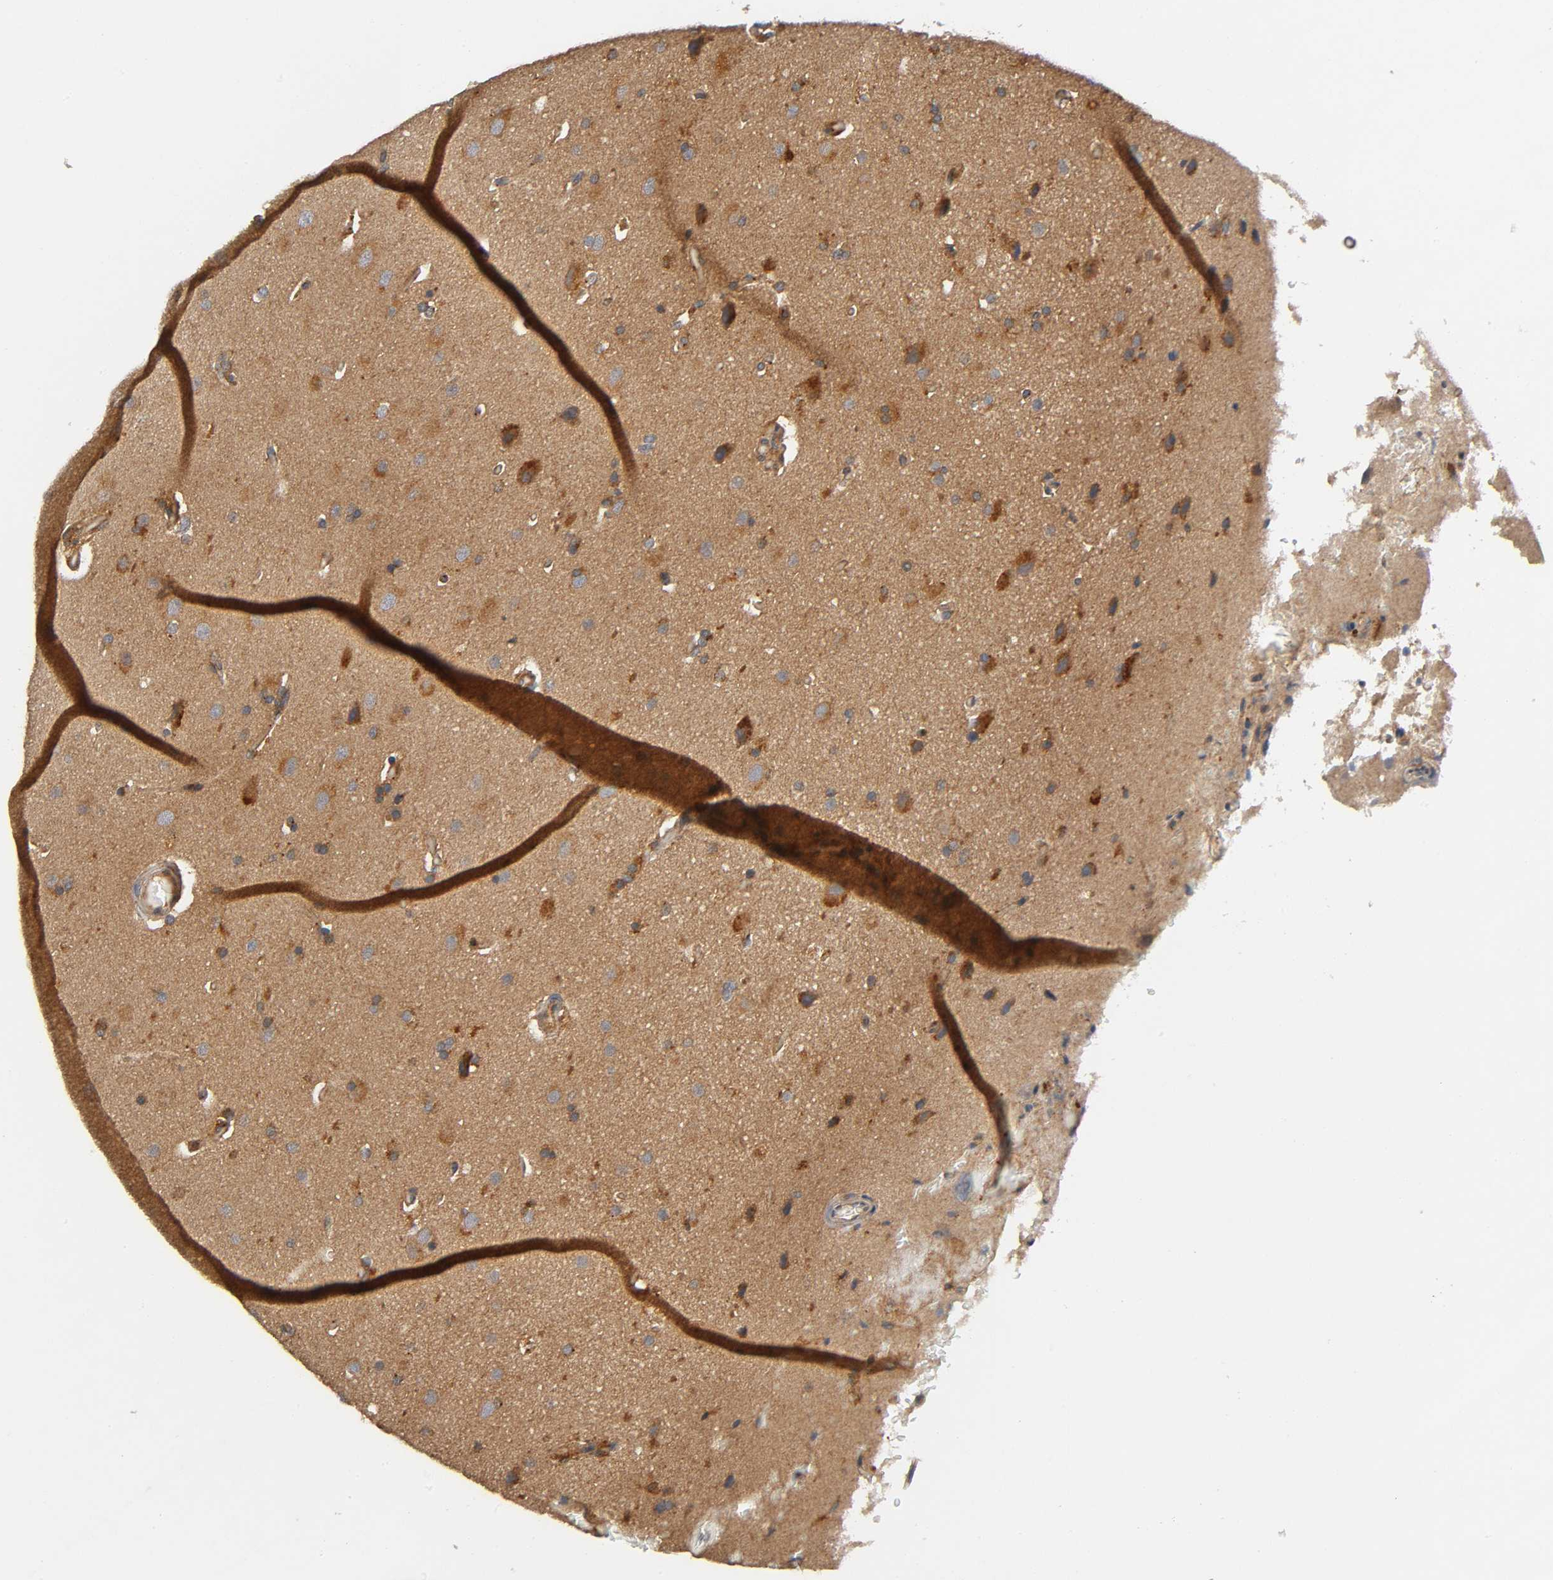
{"staining": {"intensity": "moderate", "quantity": ">75%", "location": "cytoplasmic/membranous"}, "tissue": "glioma", "cell_type": "Tumor cells", "image_type": "cancer", "snomed": [{"axis": "morphology", "description": "Glioma, malignant, Low grade"}, {"axis": "topography", "description": "Cerebral cortex"}], "caption": "An immunohistochemistry (IHC) micrograph of tumor tissue is shown. Protein staining in brown highlights moderate cytoplasmic/membranous positivity in glioma within tumor cells.", "gene": "IKBKB", "patient": {"sex": "female", "age": 47}}